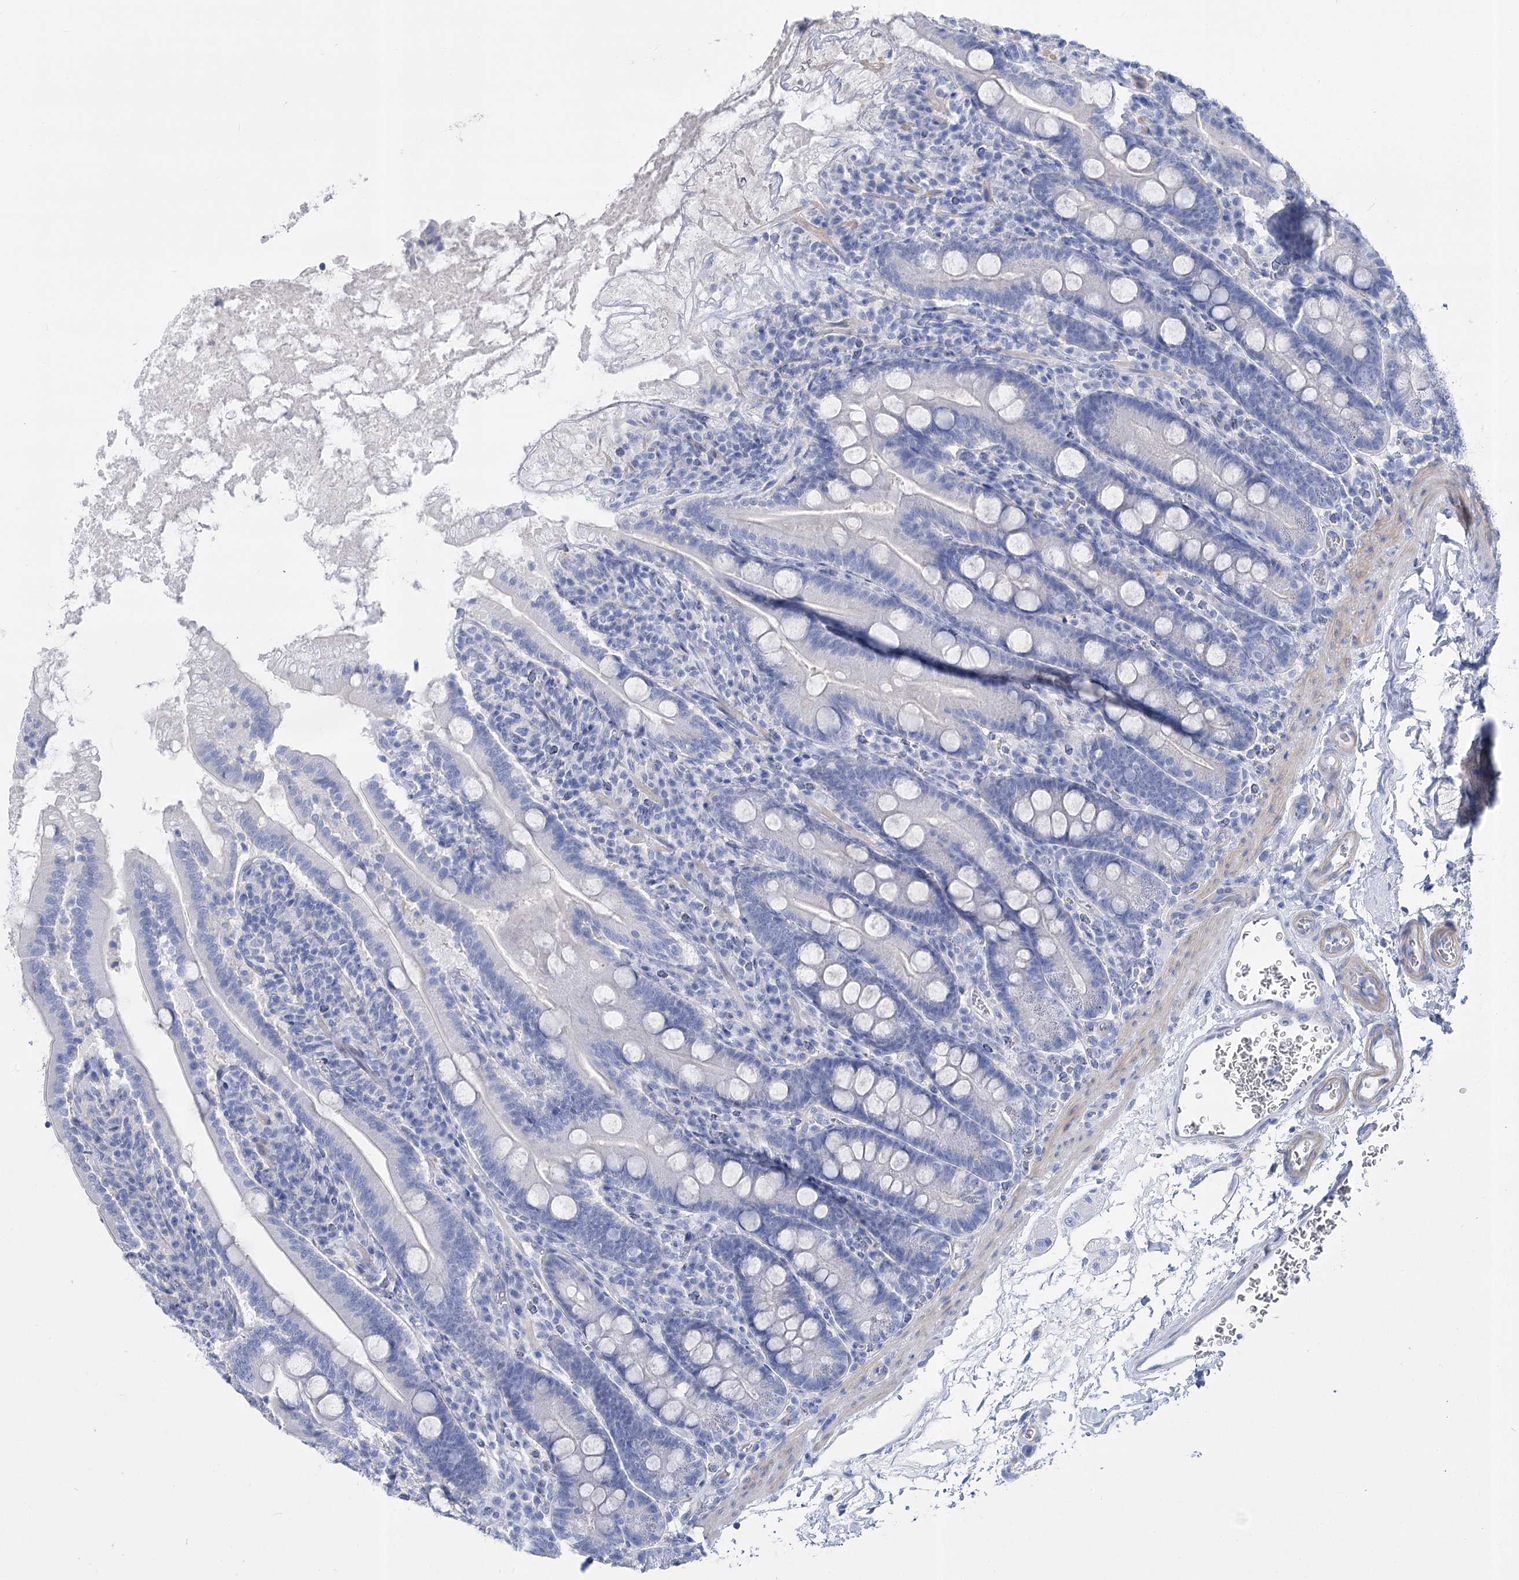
{"staining": {"intensity": "negative", "quantity": "none", "location": "none"}, "tissue": "duodenum", "cell_type": "Glandular cells", "image_type": "normal", "snomed": [{"axis": "morphology", "description": "Normal tissue, NOS"}, {"axis": "topography", "description": "Duodenum"}], "caption": "This is an immunohistochemistry (IHC) micrograph of unremarkable duodenum. There is no staining in glandular cells.", "gene": "PCDHA1", "patient": {"sex": "male", "age": 35}}